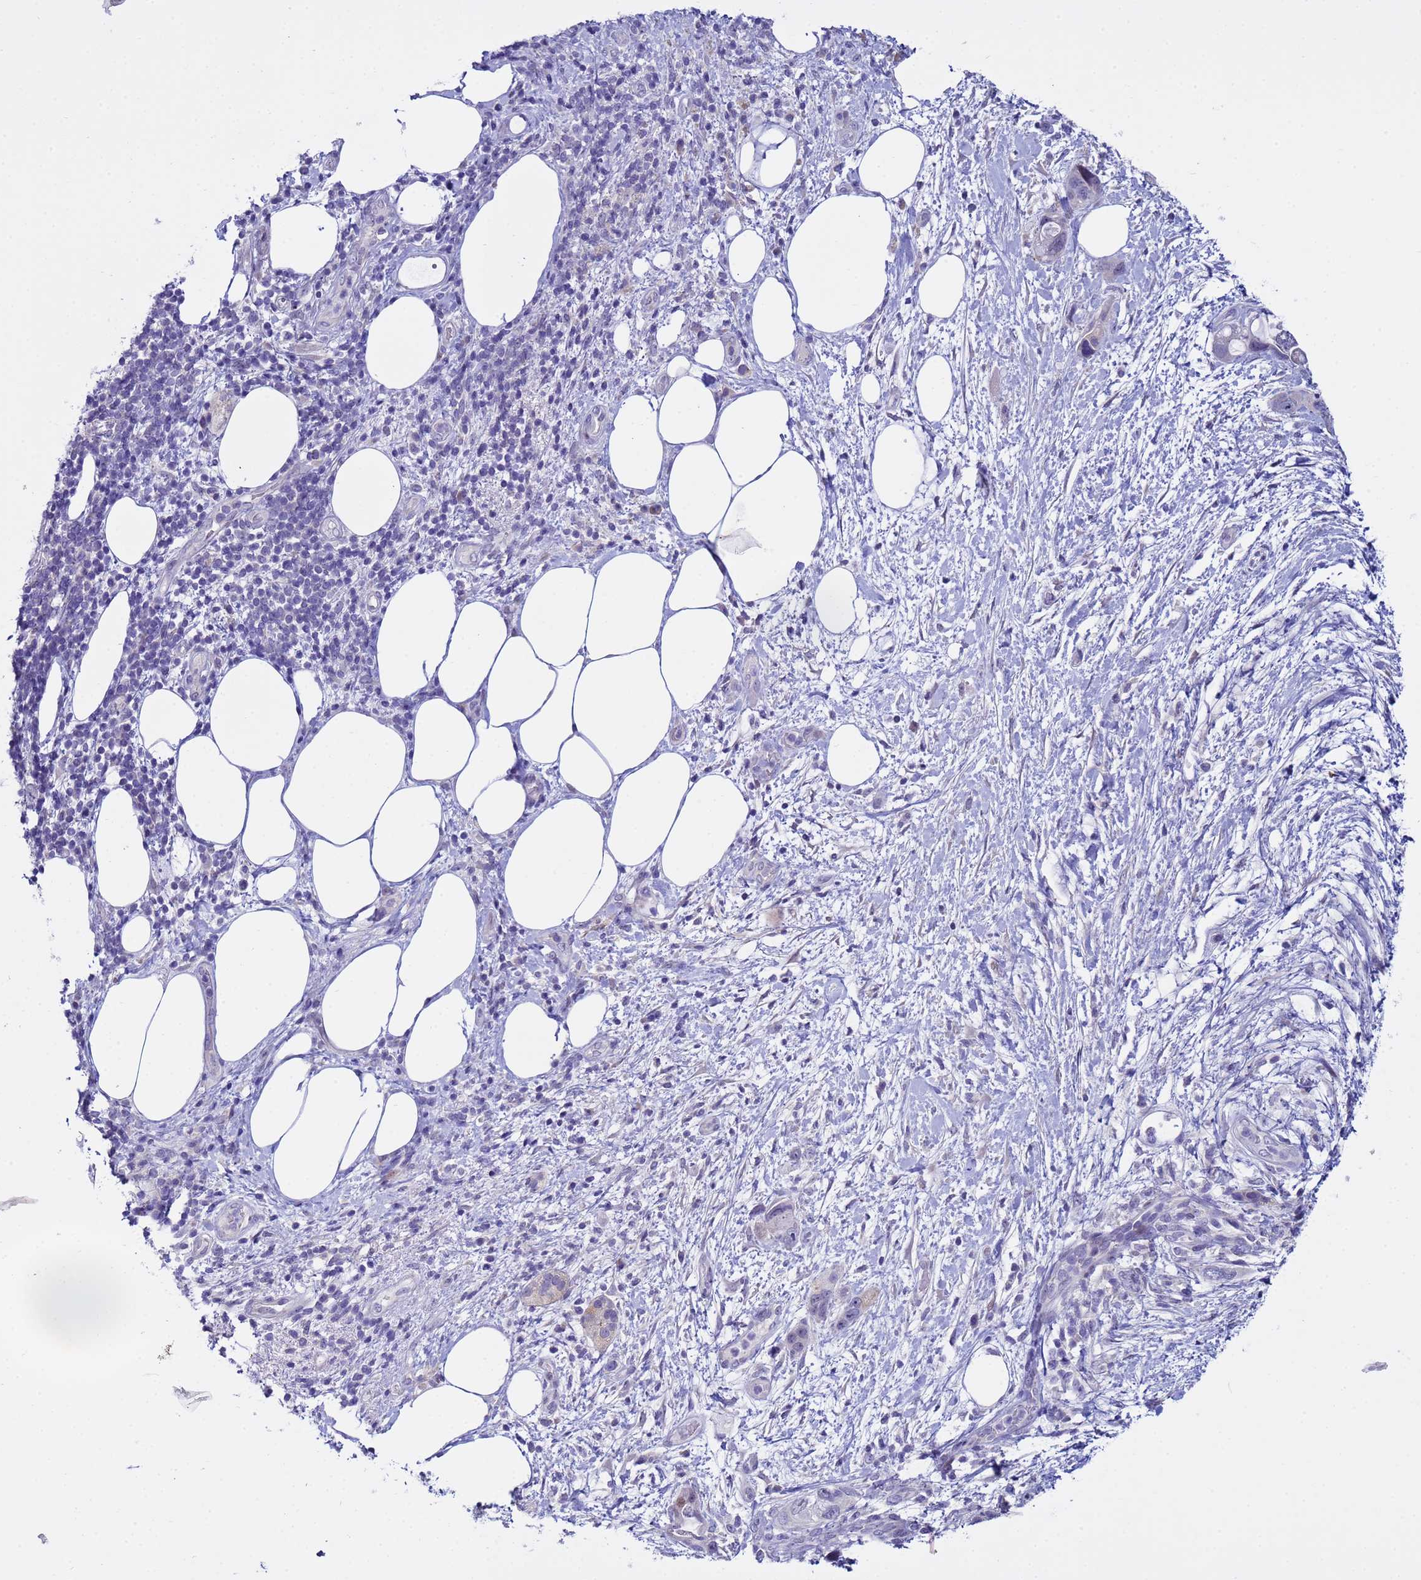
{"staining": {"intensity": "negative", "quantity": "none", "location": "none"}, "tissue": "pancreatic cancer", "cell_type": "Tumor cells", "image_type": "cancer", "snomed": [{"axis": "morphology", "description": "Adenocarcinoma, NOS"}, {"axis": "topography", "description": "Pancreas"}], "caption": "This is an immunohistochemistry micrograph of human pancreatic cancer (adenocarcinoma). There is no expression in tumor cells.", "gene": "IGSF11", "patient": {"sex": "female", "age": 61}}